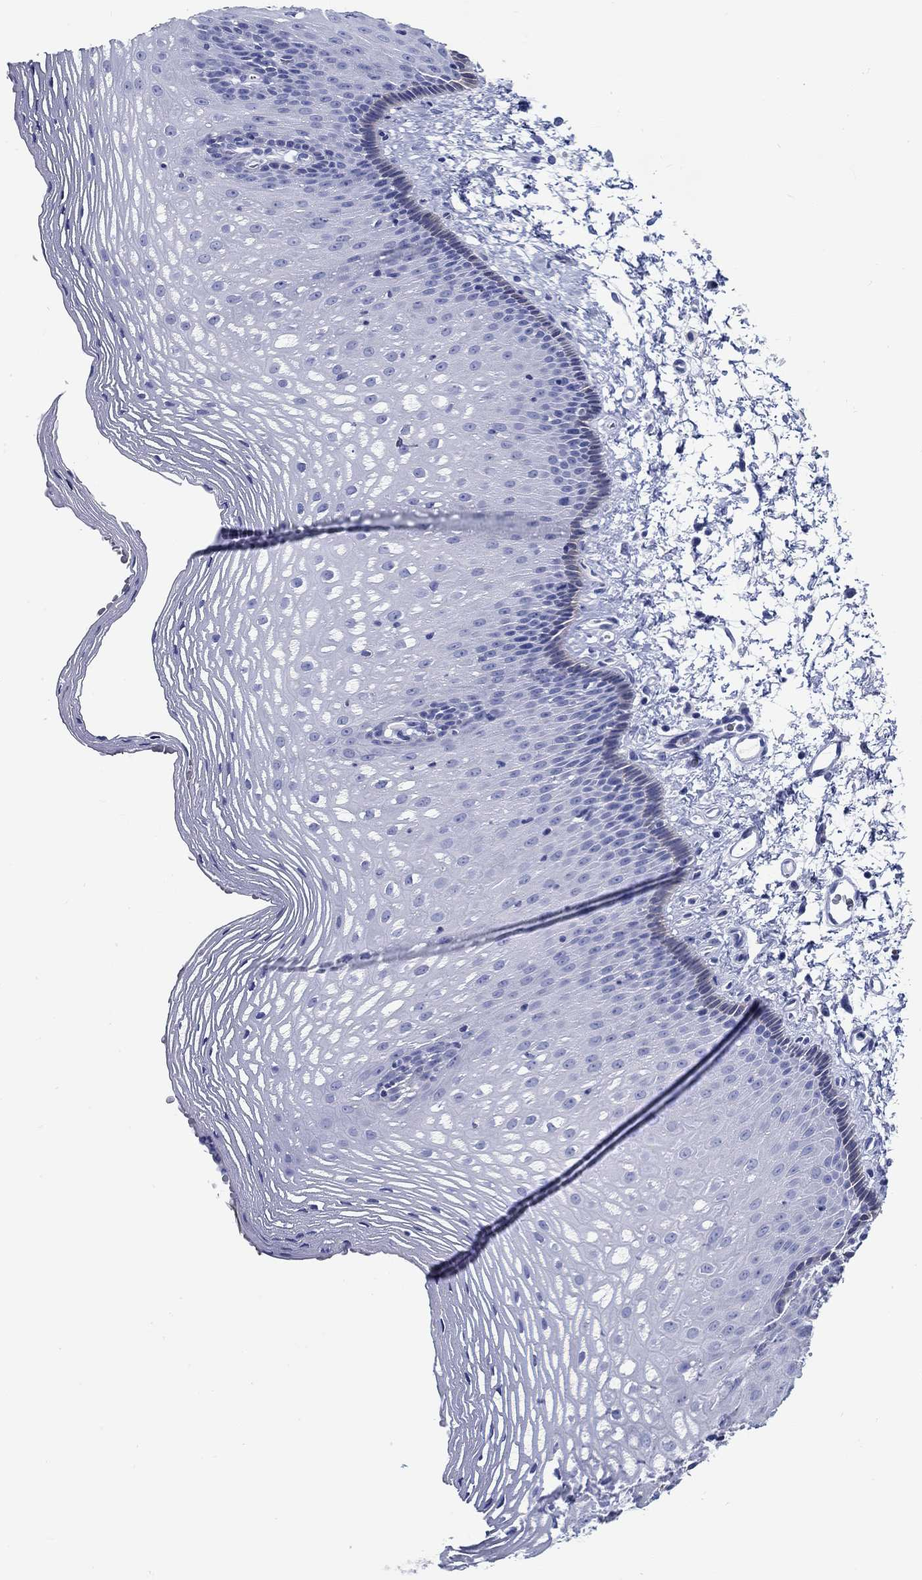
{"staining": {"intensity": "negative", "quantity": "none", "location": "none"}, "tissue": "esophagus", "cell_type": "Squamous epithelial cells", "image_type": "normal", "snomed": [{"axis": "morphology", "description": "Normal tissue, NOS"}, {"axis": "topography", "description": "Esophagus"}], "caption": "Histopathology image shows no significant protein staining in squamous epithelial cells of benign esophagus.", "gene": "FBXO2", "patient": {"sex": "male", "age": 76}}